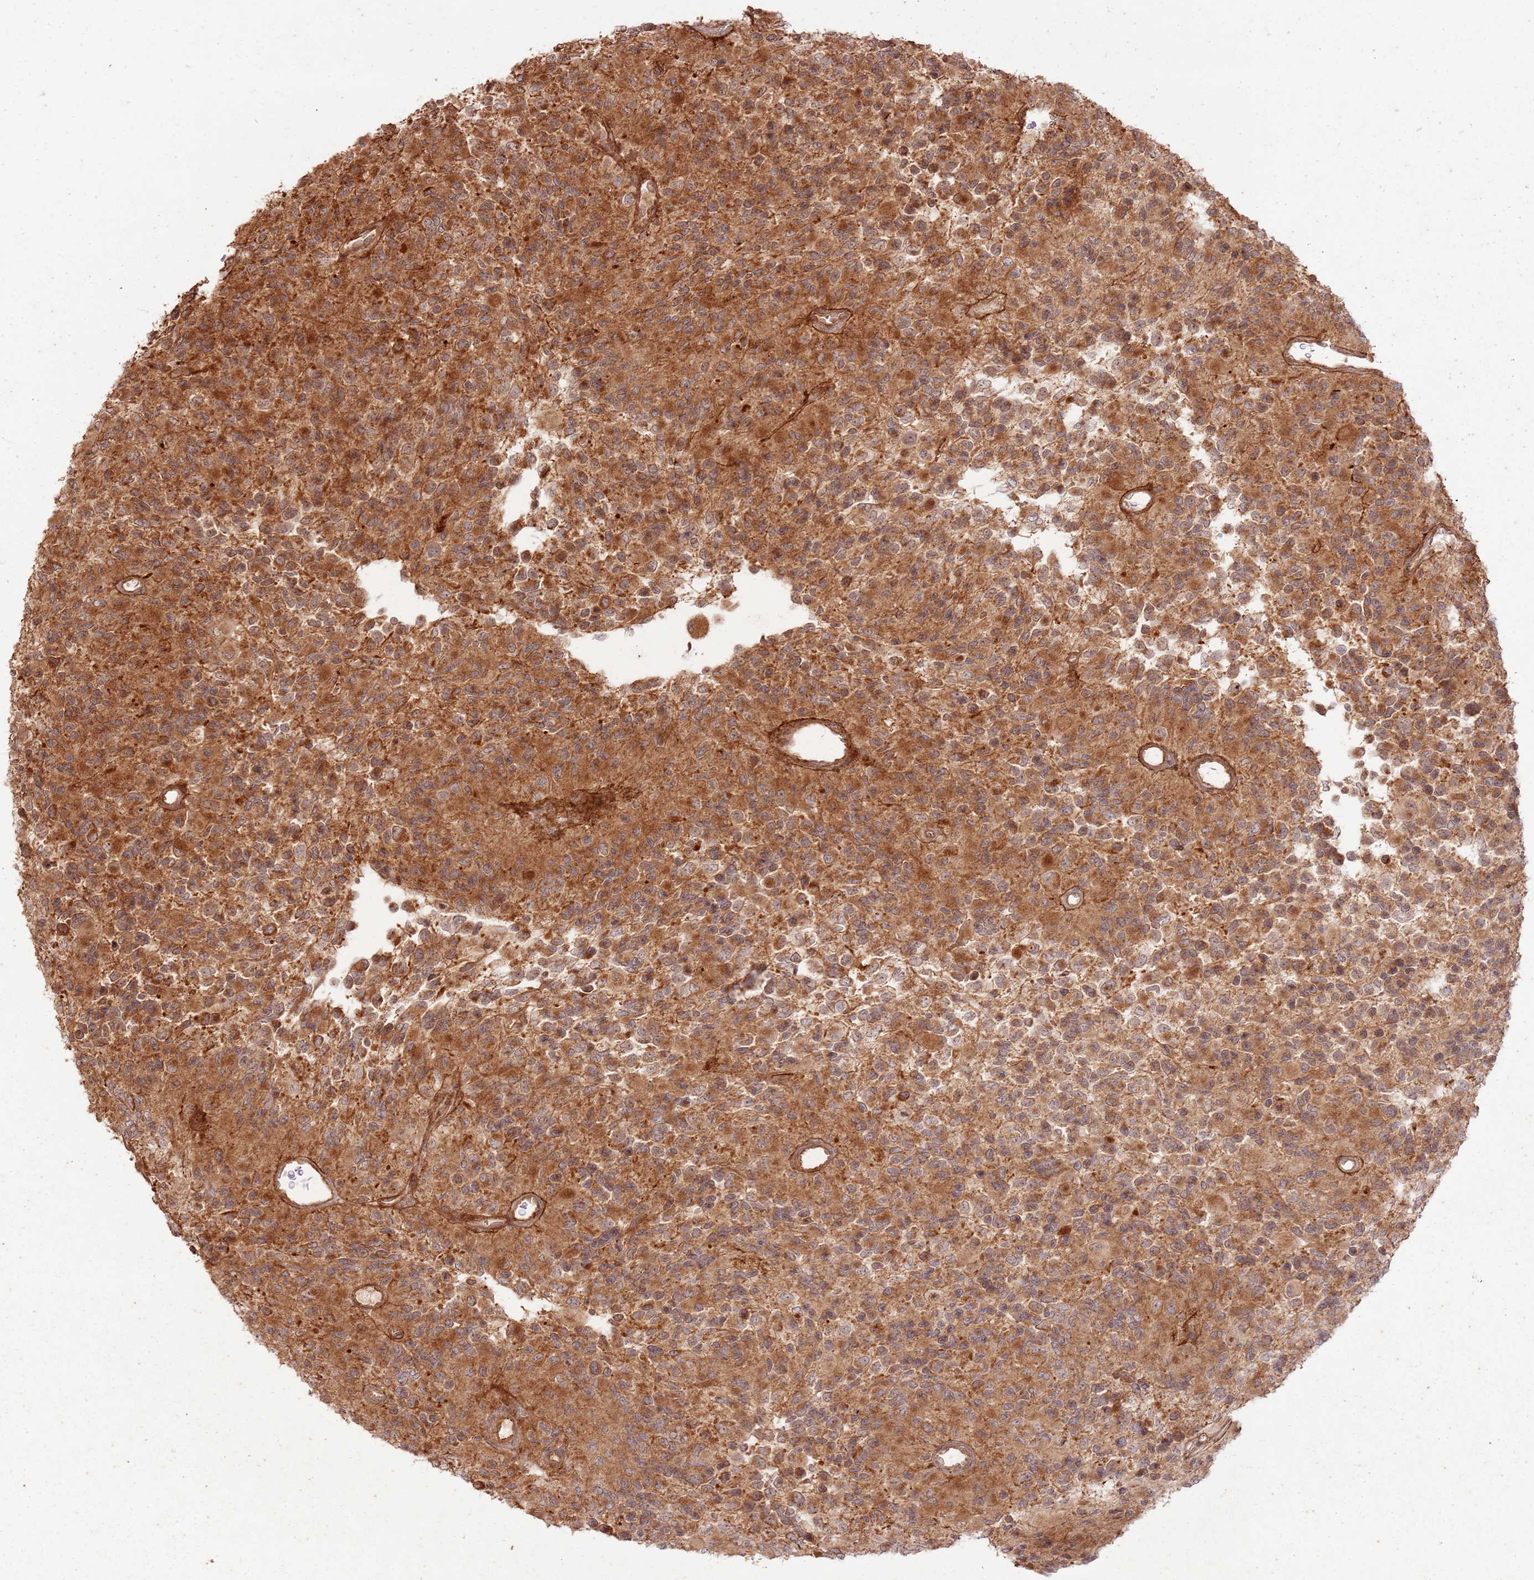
{"staining": {"intensity": "strong", "quantity": ">75%", "location": "cytoplasmic/membranous"}, "tissue": "glioma", "cell_type": "Tumor cells", "image_type": "cancer", "snomed": [{"axis": "morphology", "description": "Glioma, malignant, High grade"}, {"axis": "topography", "description": "Brain"}], "caption": "This image reveals immunohistochemistry staining of malignant glioma (high-grade), with high strong cytoplasmic/membranous staining in approximately >75% of tumor cells.", "gene": "ZNF623", "patient": {"sex": "male", "age": 77}}